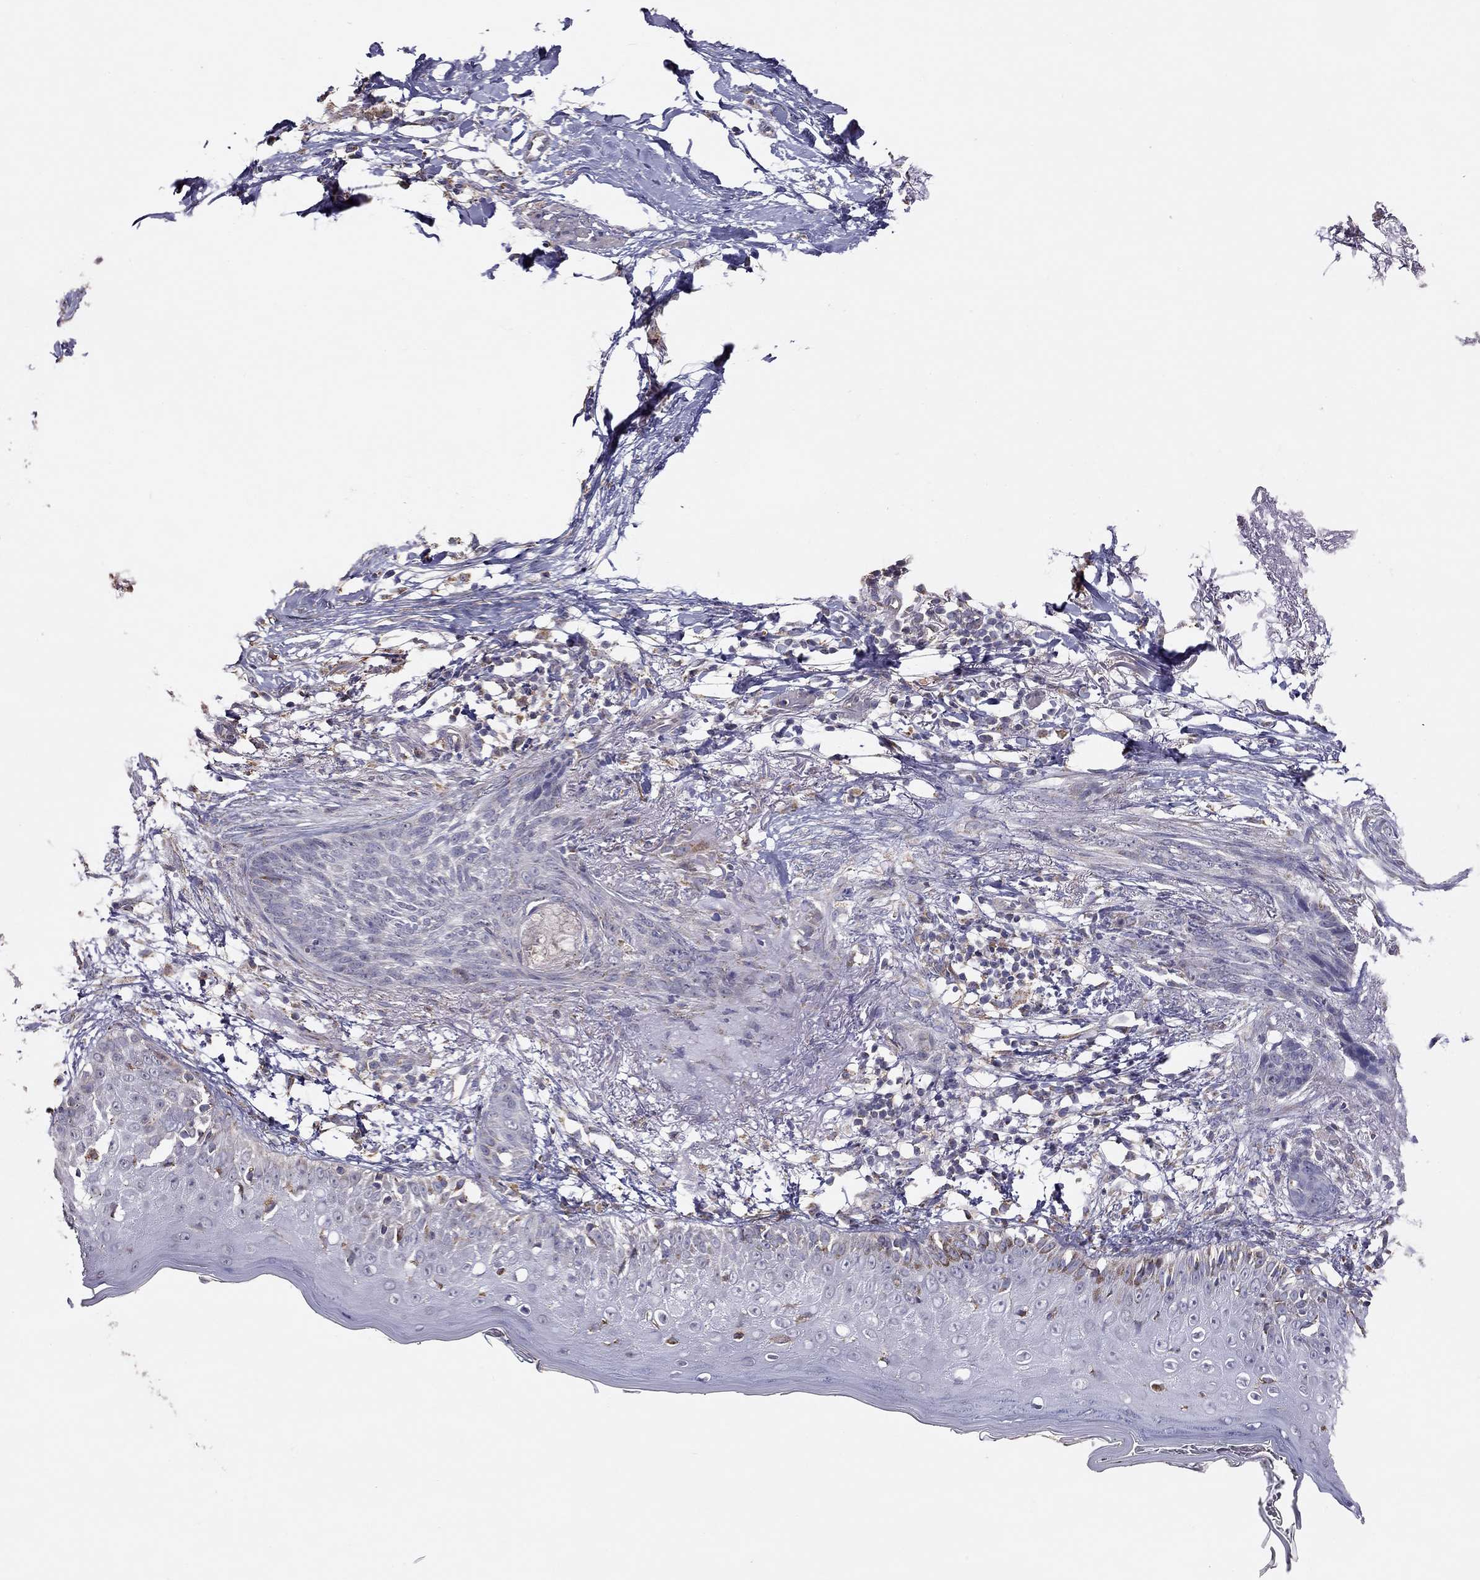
{"staining": {"intensity": "negative", "quantity": "none", "location": "none"}, "tissue": "skin cancer", "cell_type": "Tumor cells", "image_type": "cancer", "snomed": [{"axis": "morphology", "description": "Normal tissue, NOS"}, {"axis": "morphology", "description": "Basal cell carcinoma"}, {"axis": "topography", "description": "Skin"}], "caption": "Protein analysis of skin basal cell carcinoma shows no significant staining in tumor cells. The staining was performed using DAB (3,3'-diaminobenzidine) to visualize the protein expression in brown, while the nuclei were stained in blue with hematoxylin (Magnification: 20x).", "gene": "LRIT3", "patient": {"sex": "male", "age": 84}}